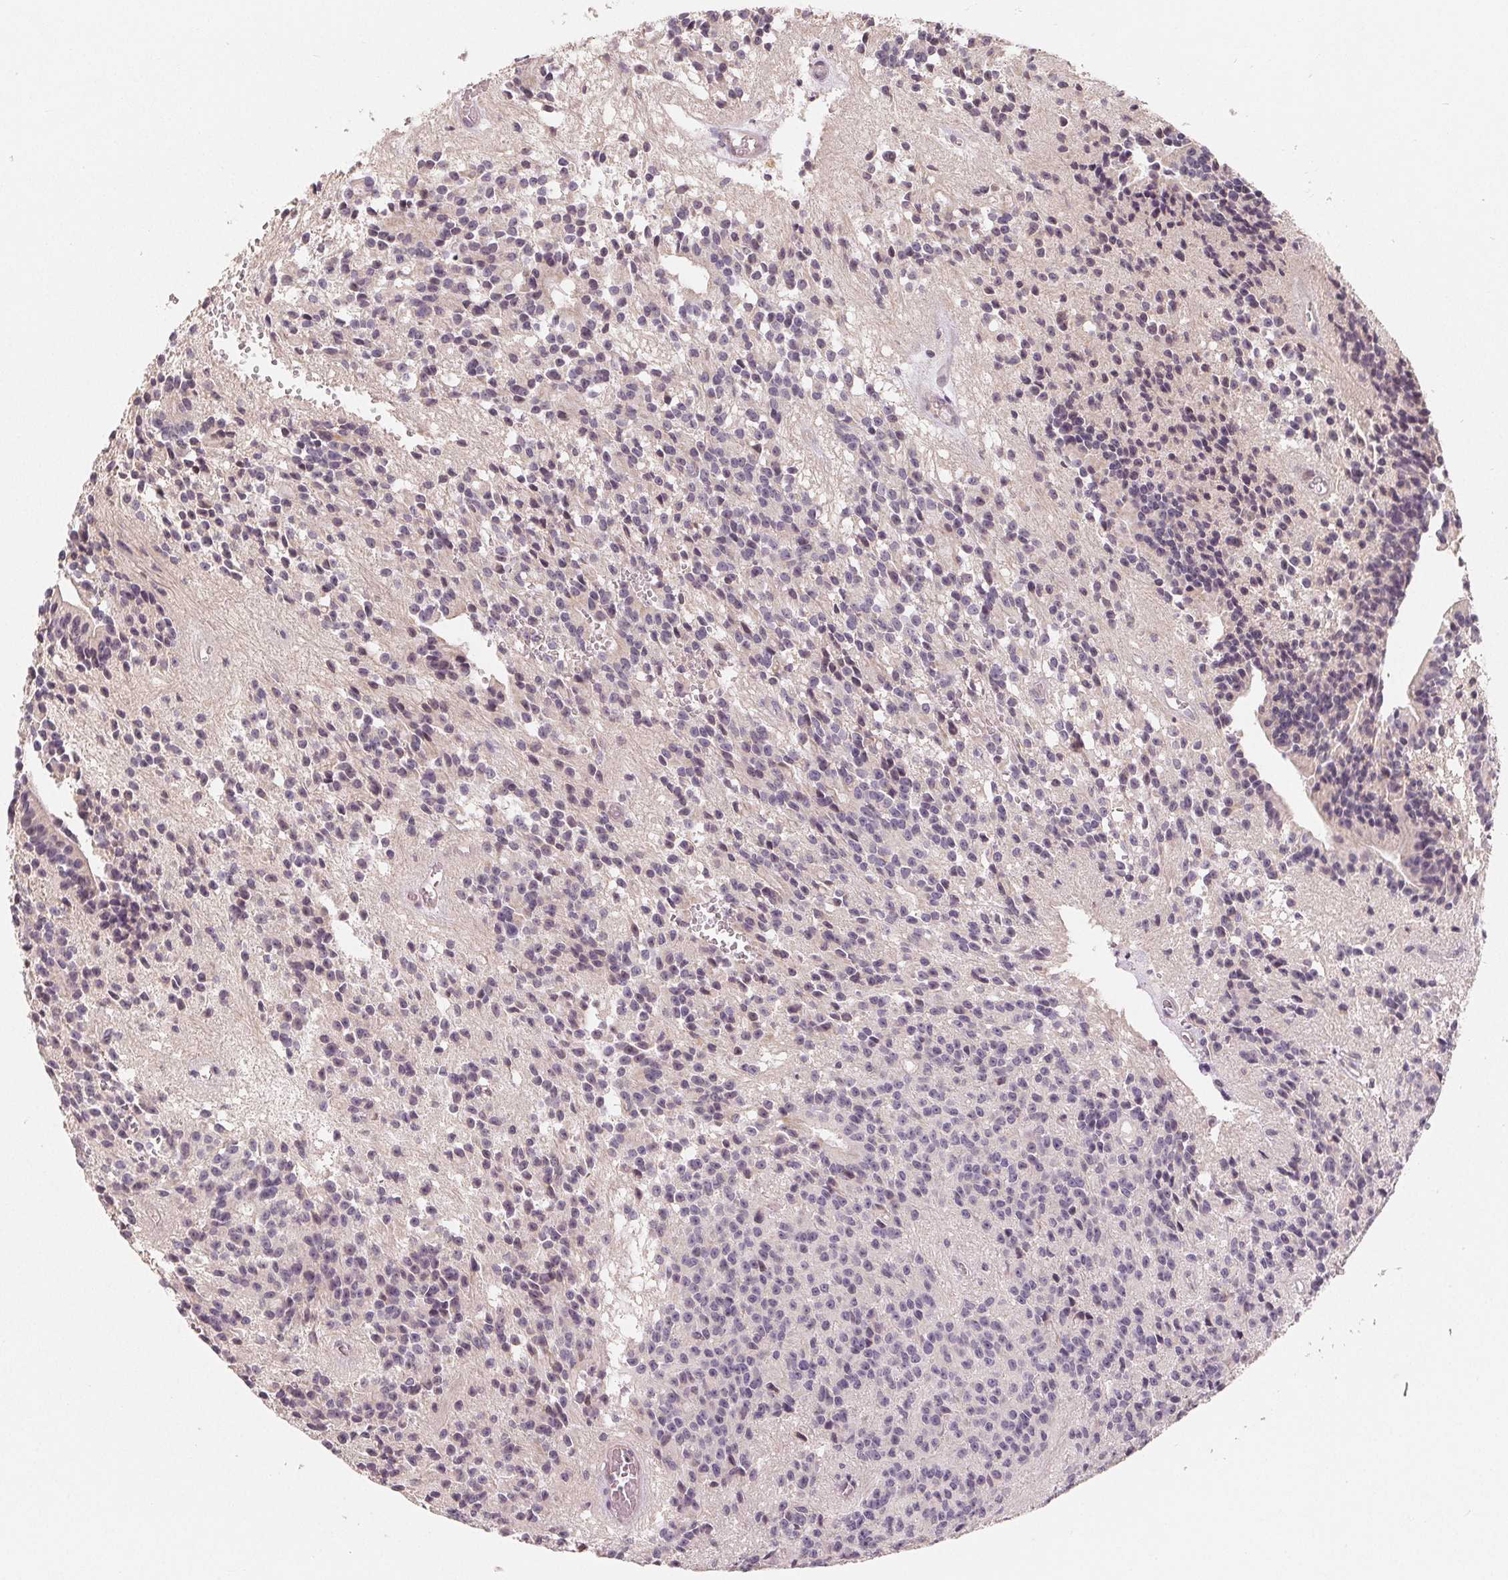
{"staining": {"intensity": "negative", "quantity": "none", "location": "none"}, "tissue": "glioma", "cell_type": "Tumor cells", "image_type": "cancer", "snomed": [{"axis": "morphology", "description": "Glioma, malignant, Low grade"}, {"axis": "topography", "description": "Brain"}], "caption": "Immunohistochemistry image of neoplastic tissue: glioma stained with DAB (3,3'-diaminobenzidine) shows no significant protein positivity in tumor cells.", "gene": "TMSB15B", "patient": {"sex": "male", "age": 31}}